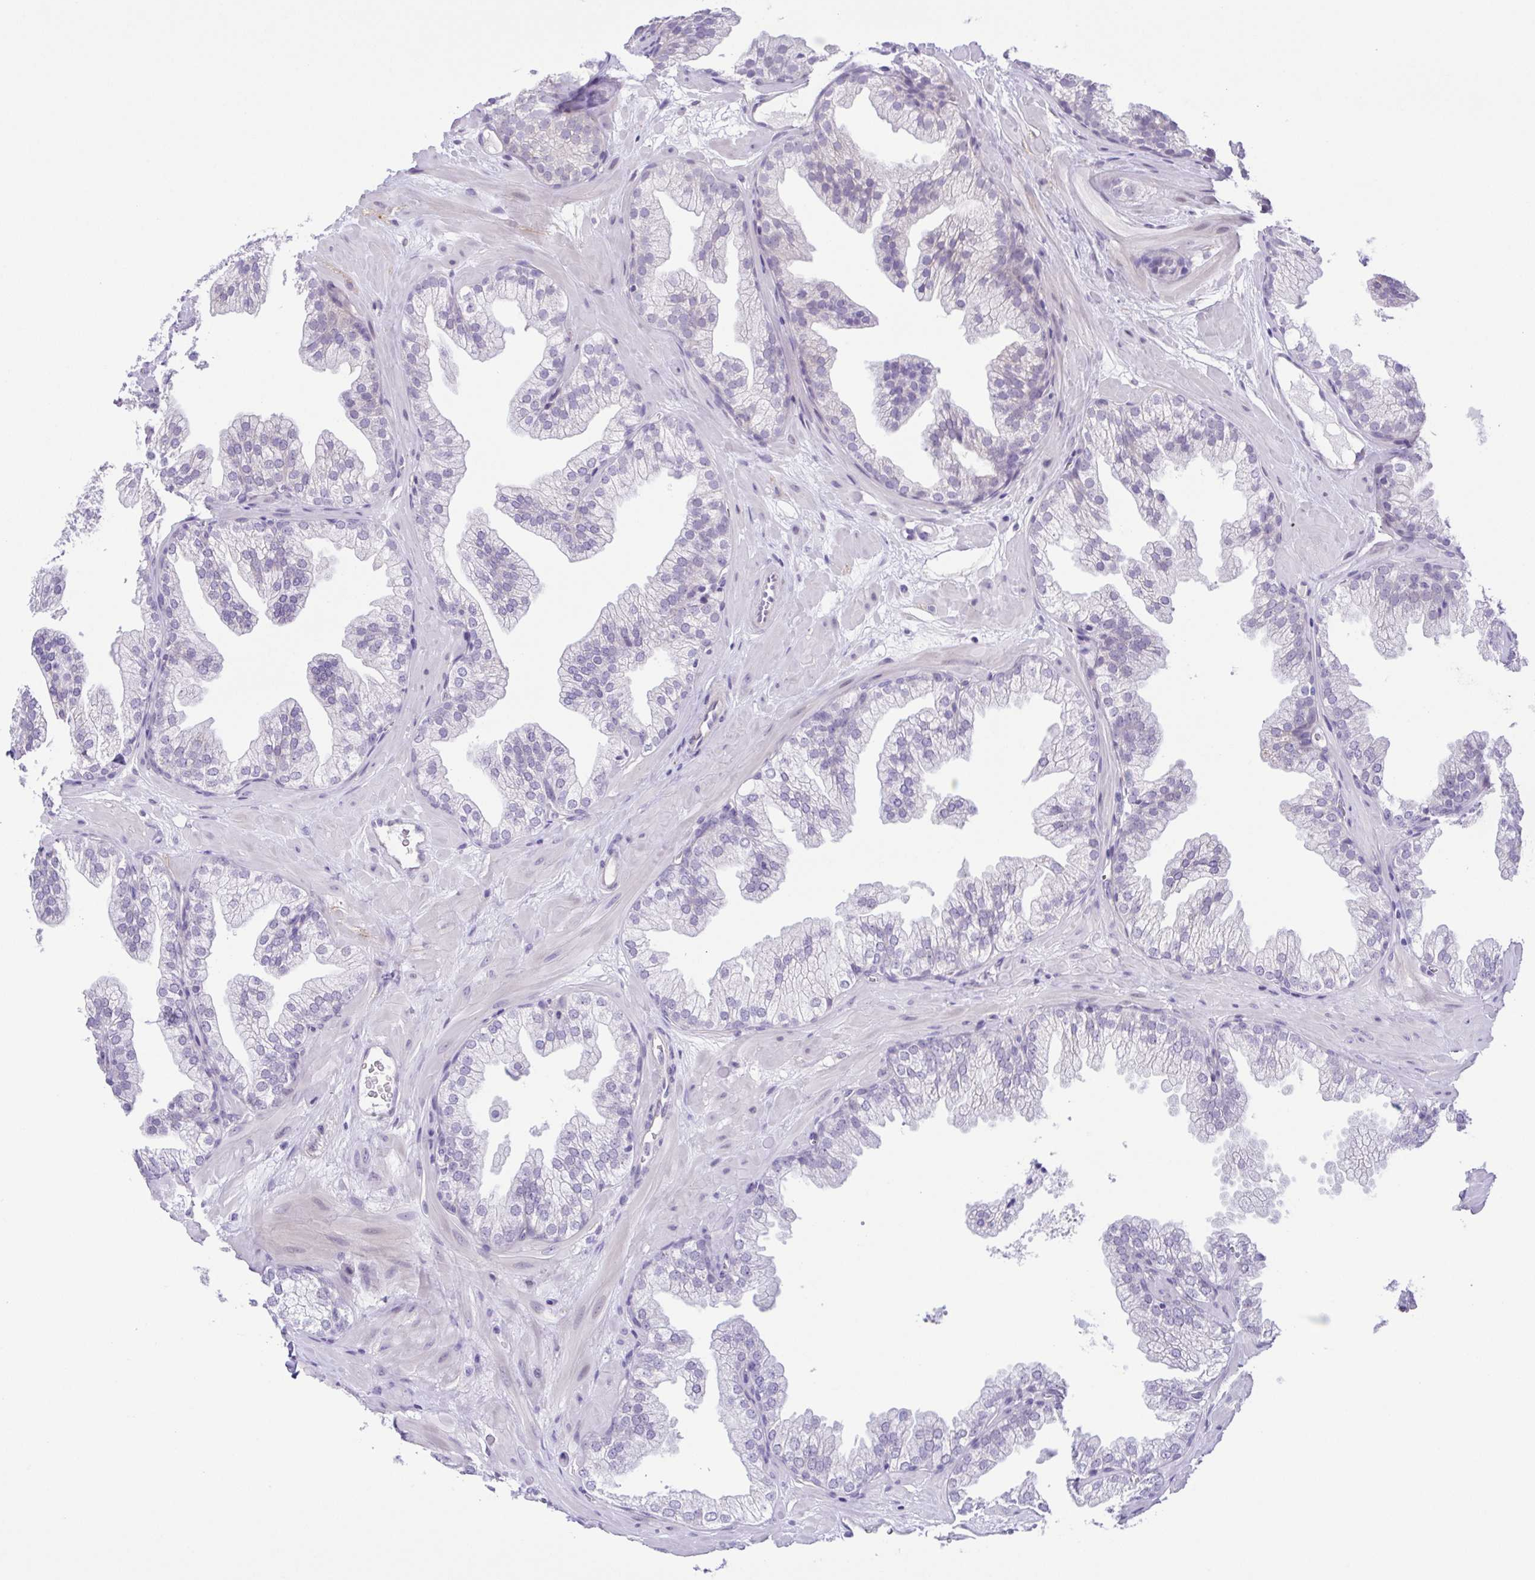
{"staining": {"intensity": "negative", "quantity": "none", "location": "none"}, "tissue": "prostate", "cell_type": "Glandular cells", "image_type": "normal", "snomed": [{"axis": "morphology", "description": "Normal tissue, NOS"}, {"axis": "topography", "description": "Prostate"}], "caption": "An IHC micrograph of benign prostate is shown. There is no staining in glandular cells of prostate. (DAB (3,3'-diaminobenzidine) immunohistochemistry (IHC) visualized using brightfield microscopy, high magnification).", "gene": "DCLK2", "patient": {"sex": "male", "age": 37}}